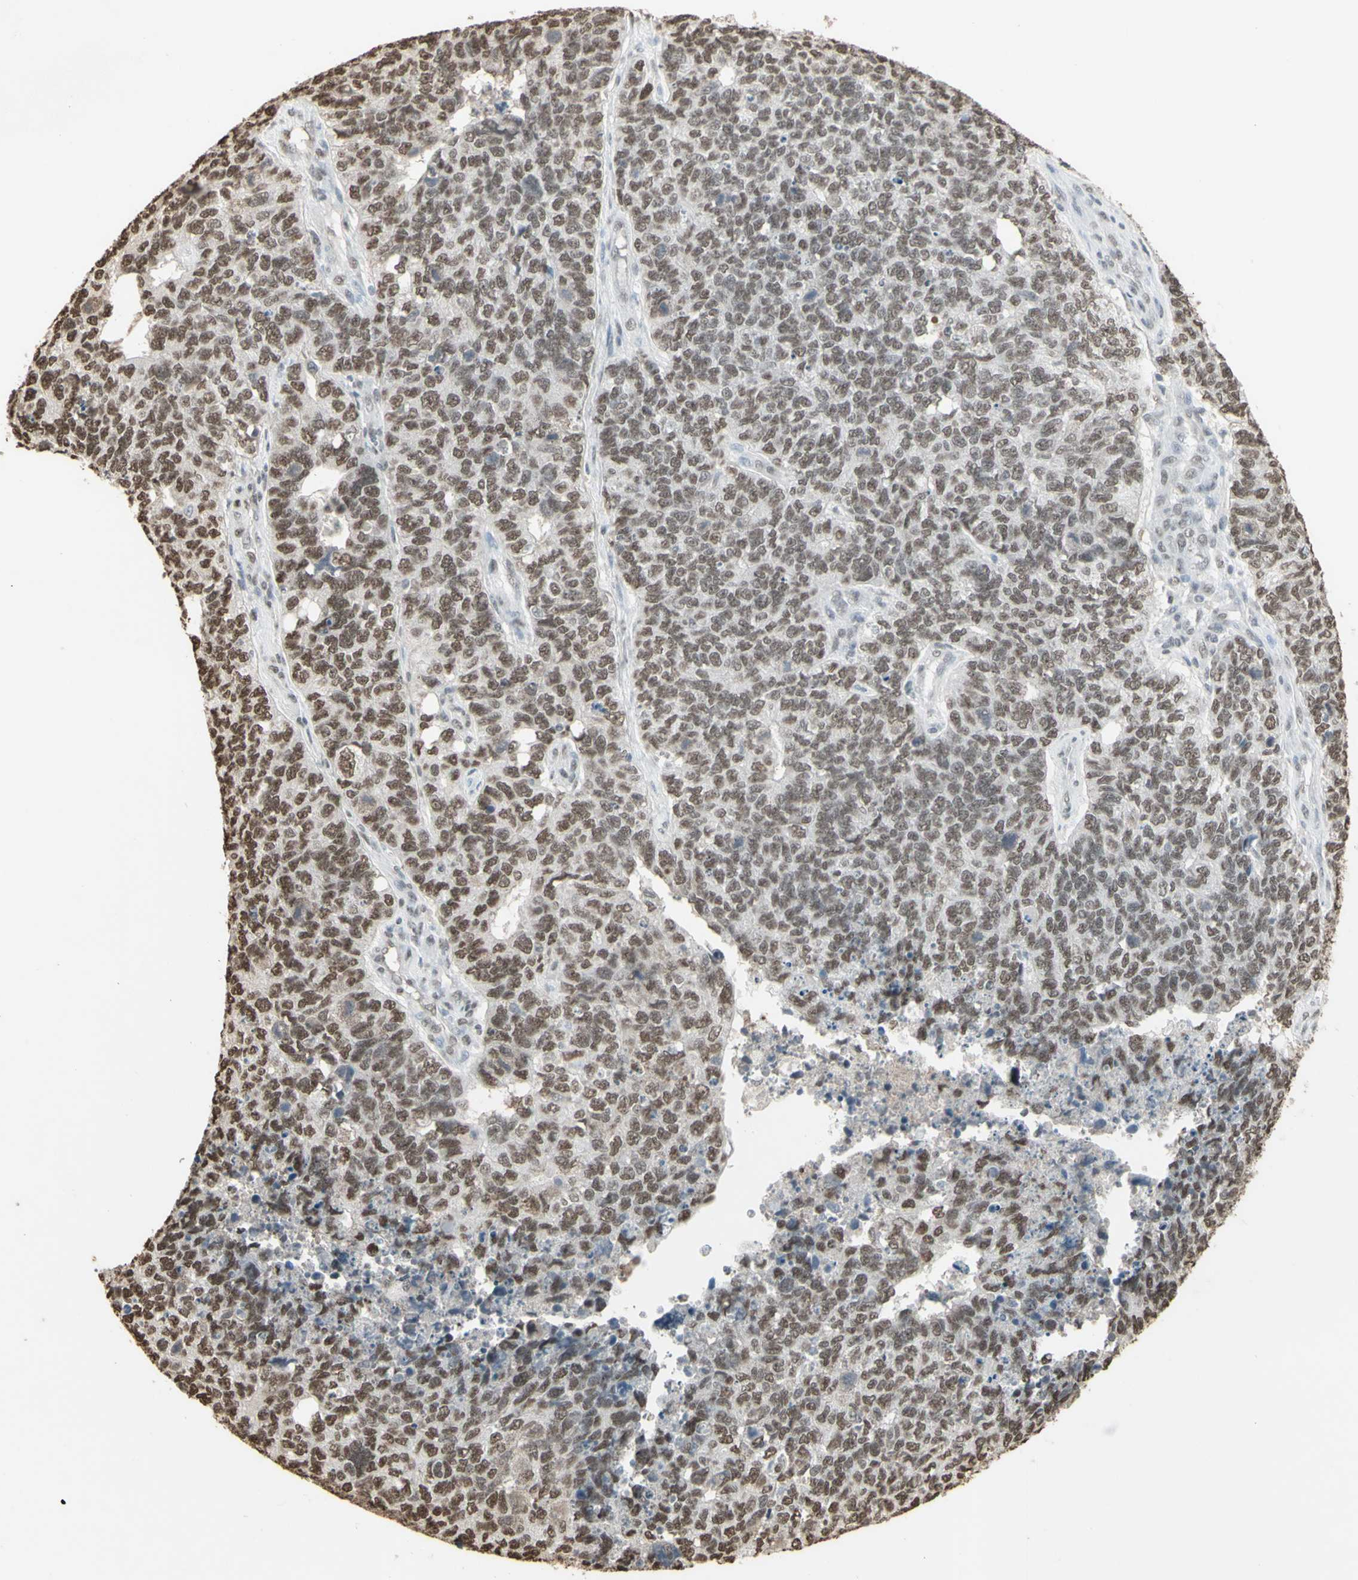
{"staining": {"intensity": "moderate", "quantity": ">75%", "location": "nuclear"}, "tissue": "cervical cancer", "cell_type": "Tumor cells", "image_type": "cancer", "snomed": [{"axis": "morphology", "description": "Squamous cell carcinoma, NOS"}, {"axis": "topography", "description": "Cervix"}], "caption": "Immunohistochemical staining of human squamous cell carcinoma (cervical) reveals moderate nuclear protein staining in approximately >75% of tumor cells.", "gene": "TRIM28", "patient": {"sex": "female", "age": 63}}